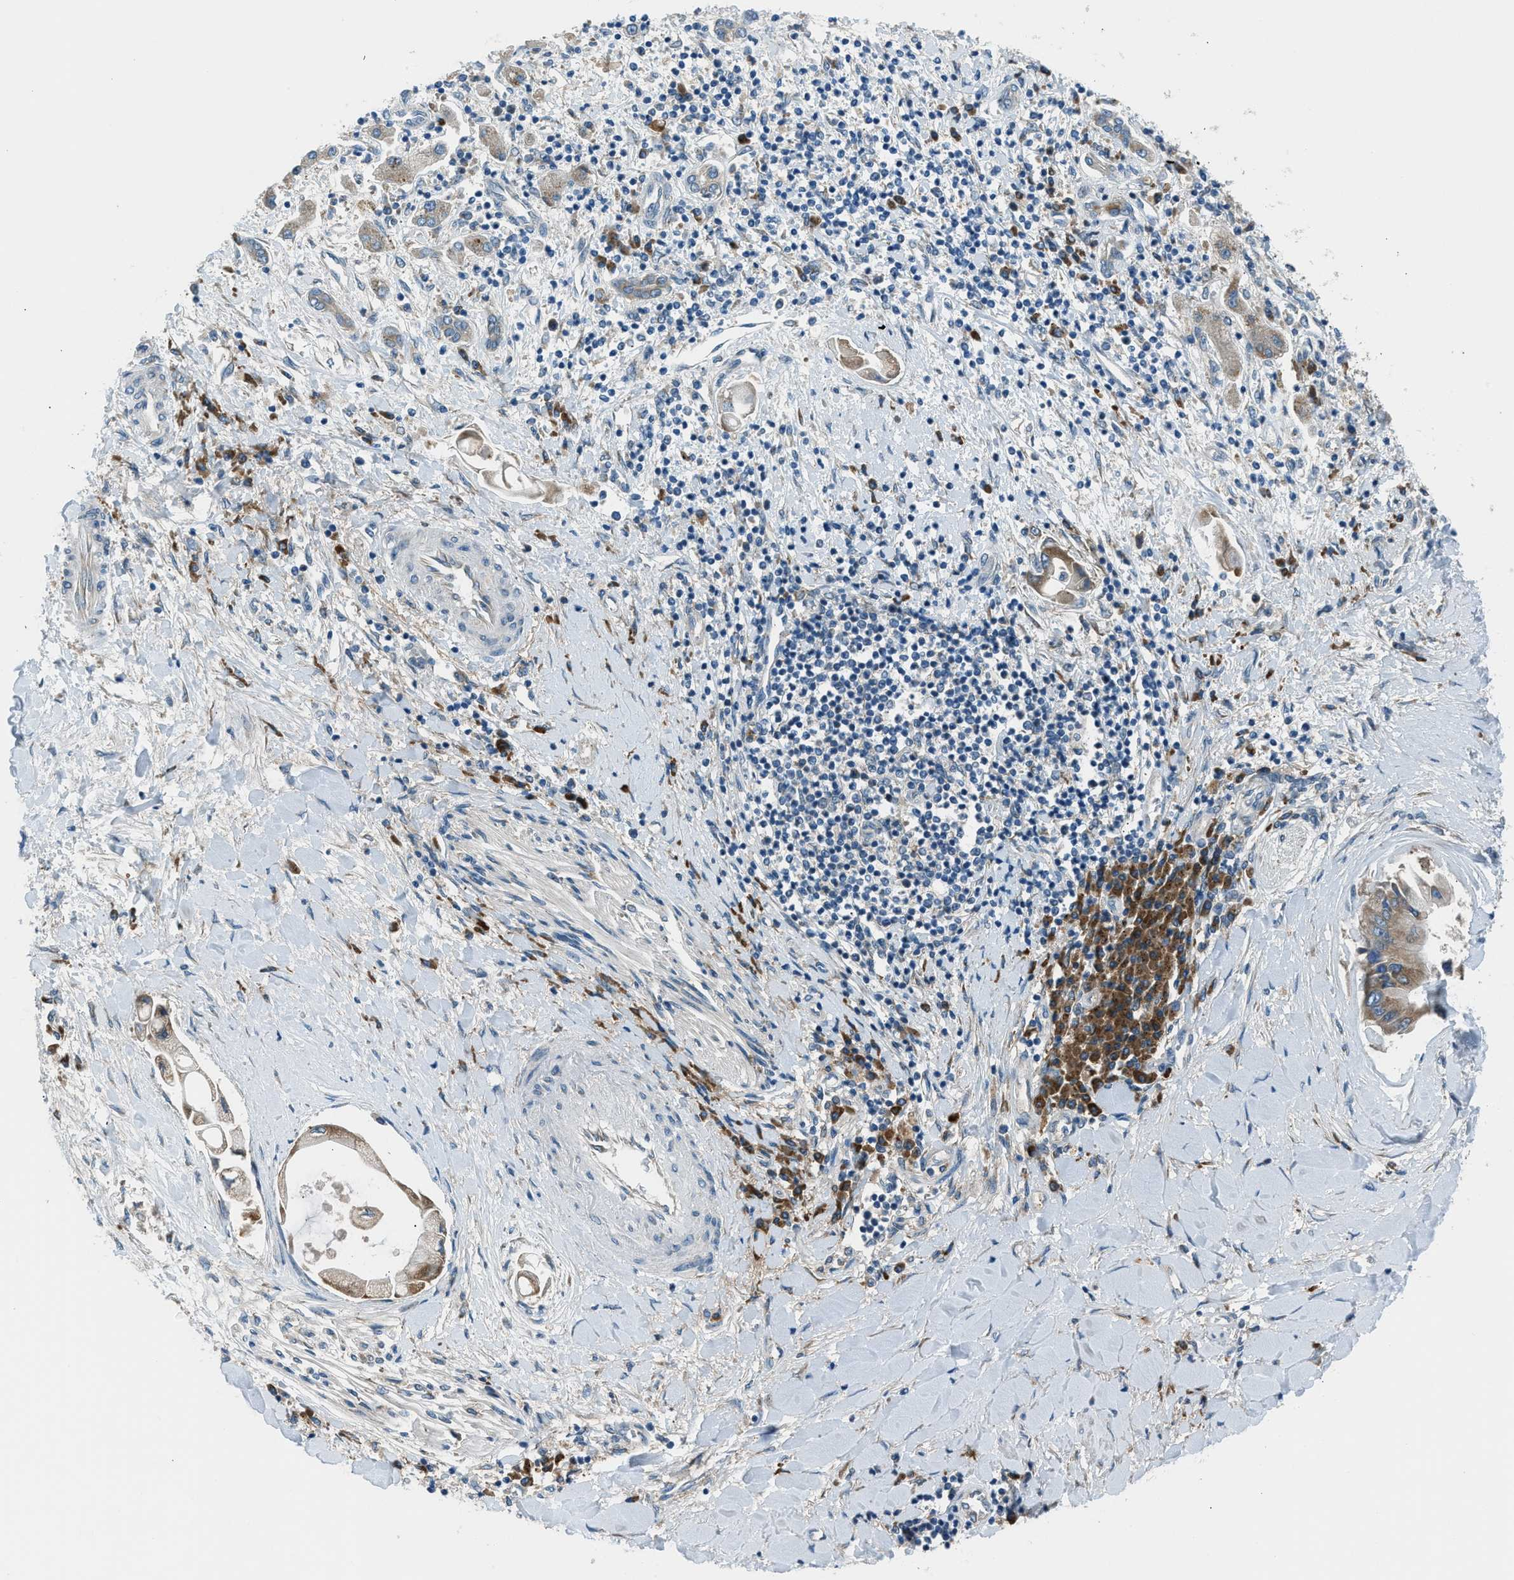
{"staining": {"intensity": "moderate", "quantity": ">75%", "location": "cytoplasmic/membranous"}, "tissue": "liver cancer", "cell_type": "Tumor cells", "image_type": "cancer", "snomed": [{"axis": "morphology", "description": "Cholangiocarcinoma"}, {"axis": "topography", "description": "Liver"}], "caption": "The micrograph exhibits immunohistochemical staining of liver cancer (cholangiocarcinoma). There is moderate cytoplasmic/membranous positivity is seen in about >75% of tumor cells. (DAB (3,3'-diaminobenzidine) = brown stain, brightfield microscopy at high magnification).", "gene": "EDARADD", "patient": {"sex": "male", "age": 50}}